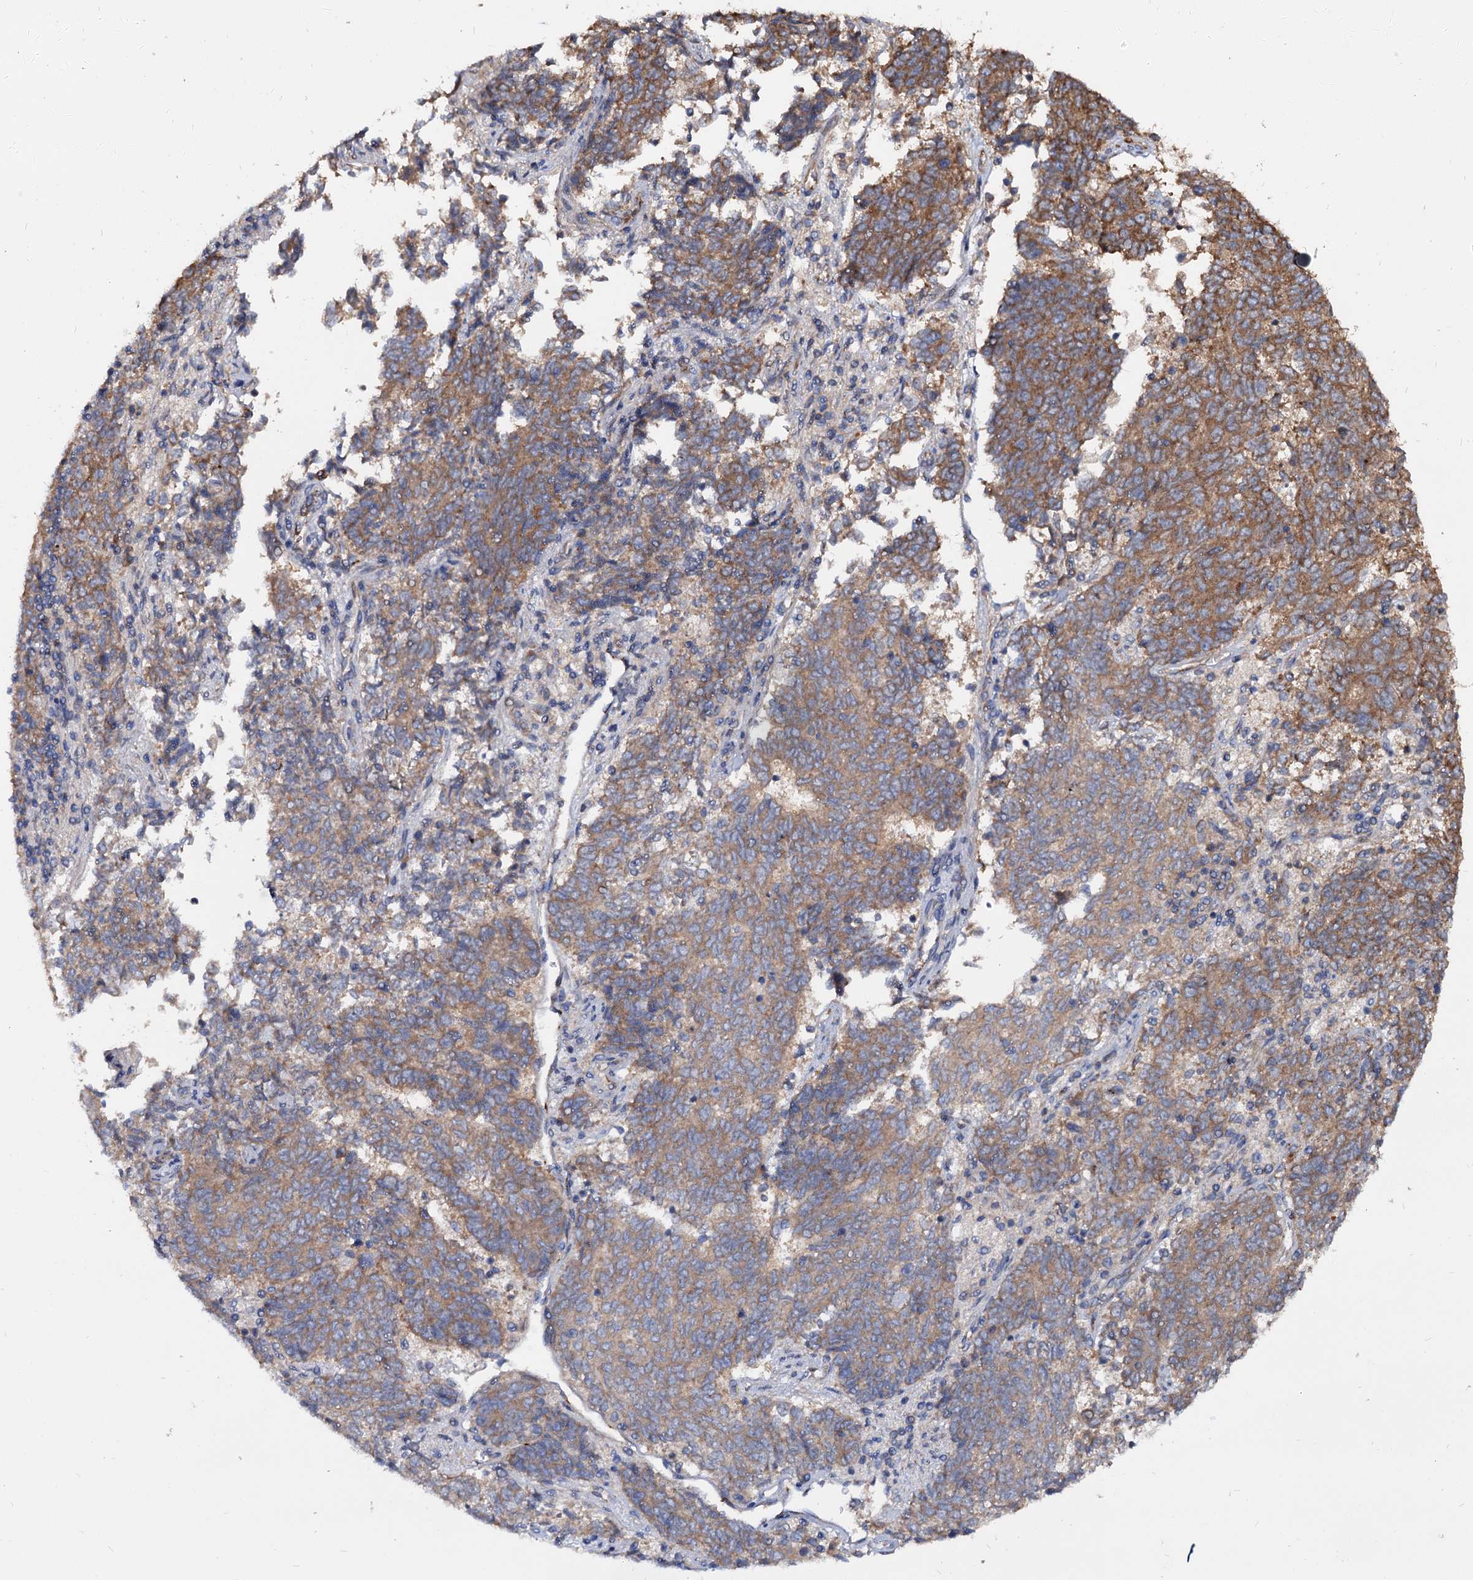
{"staining": {"intensity": "moderate", "quantity": ">75%", "location": "cytoplasmic/membranous"}, "tissue": "endometrial cancer", "cell_type": "Tumor cells", "image_type": "cancer", "snomed": [{"axis": "morphology", "description": "Adenocarcinoma, NOS"}, {"axis": "topography", "description": "Endometrium"}], "caption": "Immunohistochemistry (IHC) histopathology image of endometrial cancer stained for a protein (brown), which displays medium levels of moderate cytoplasmic/membranous staining in about >75% of tumor cells.", "gene": "CEP192", "patient": {"sex": "female", "age": 80}}